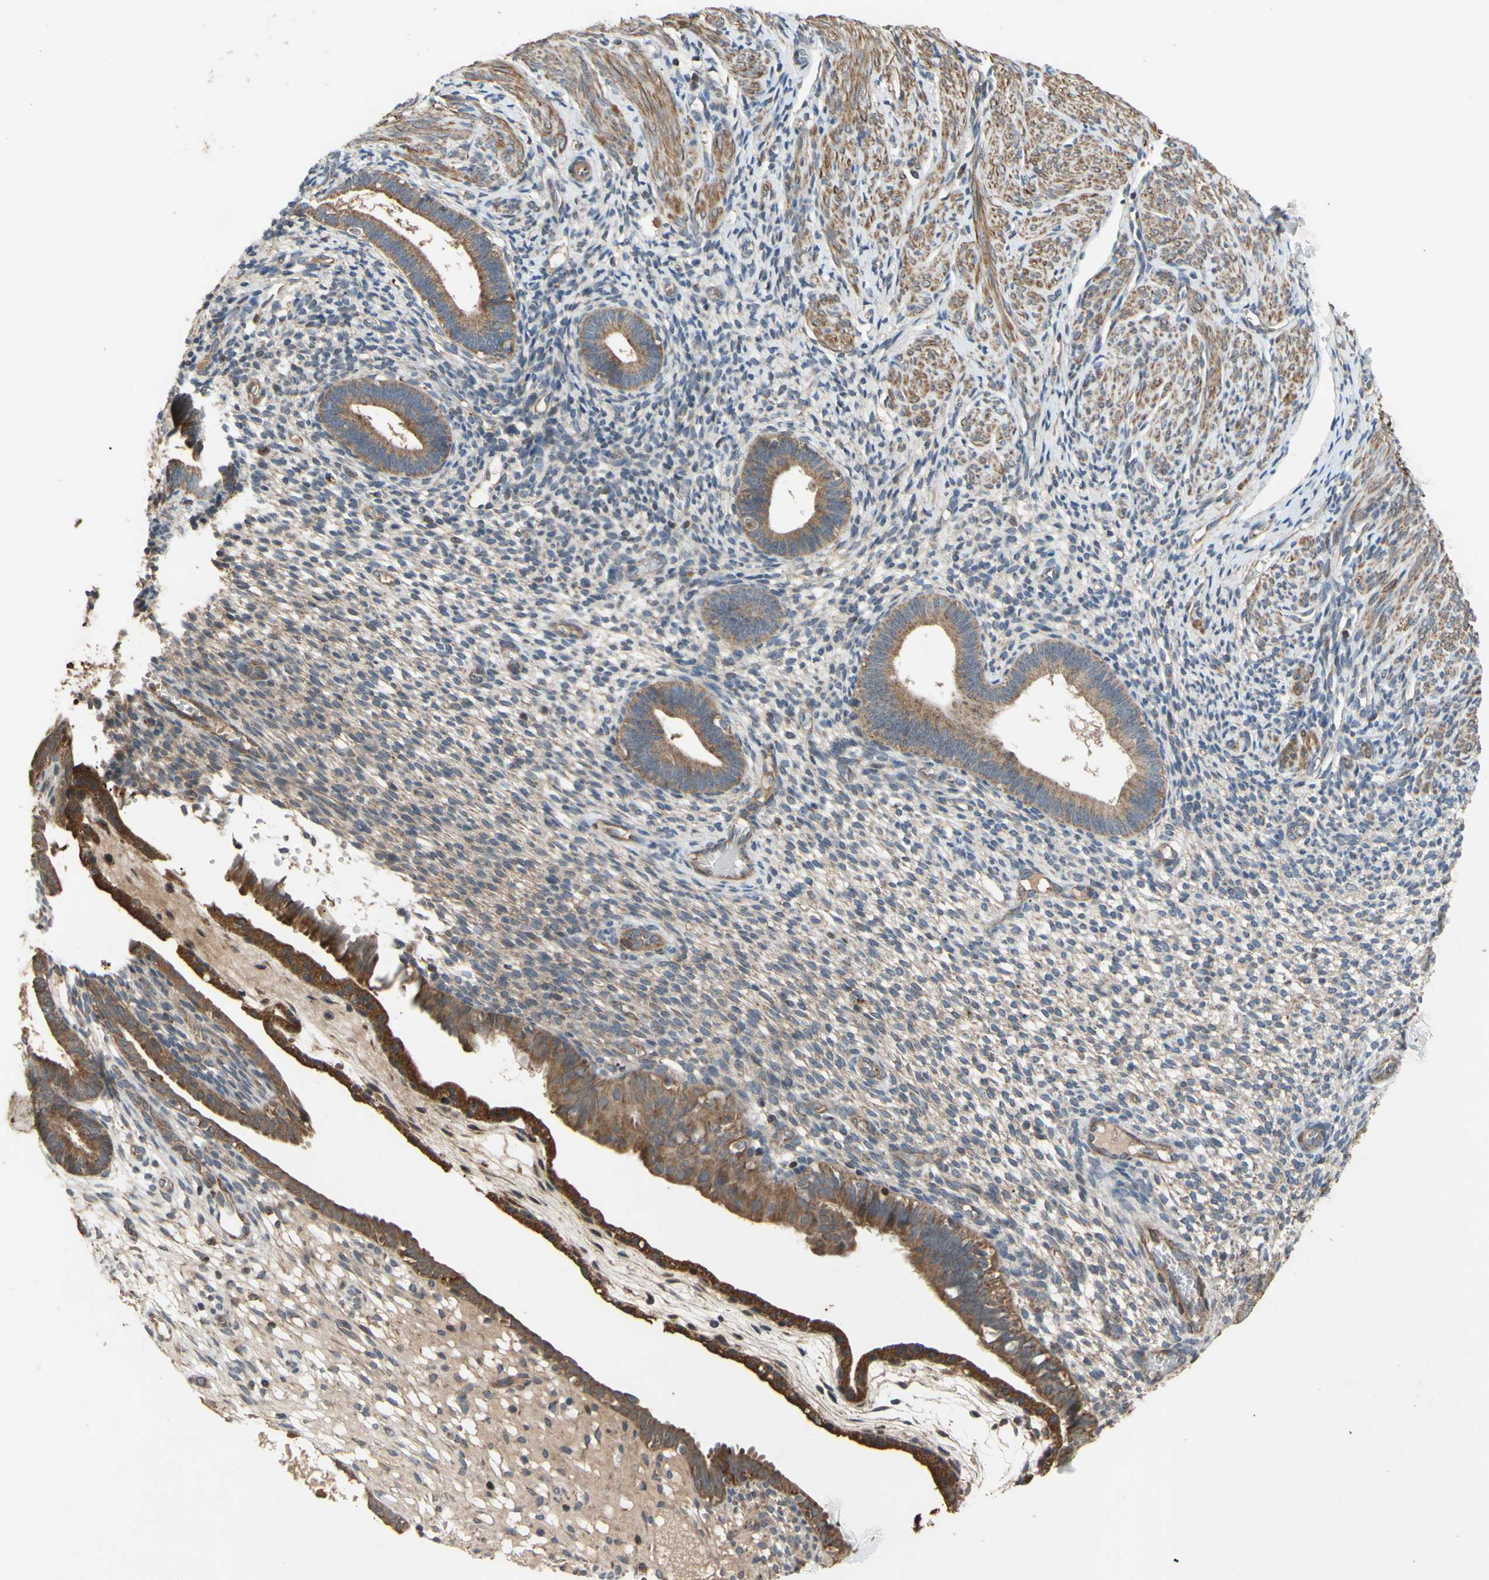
{"staining": {"intensity": "moderate", "quantity": "25%-75%", "location": "cytoplasmic/membranous"}, "tissue": "endometrium", "cell_type": "Cells in endometrial stroma", "image_type": "normal", "snomed": [{"axis": "morphology", "description": "Normal tissue, NOS"}, {"axis": "topography", "description": "Endometrium"}], "caption": "This is a histology image of immunohistochemistry (IHC) staining of unremarkable endometrium, which shows moderate positivity in the cytoplasmic/membranous of cells in endometrial stroma.", "gene": "PARD6A", "patient": {"sex": "female", "age": 61}}